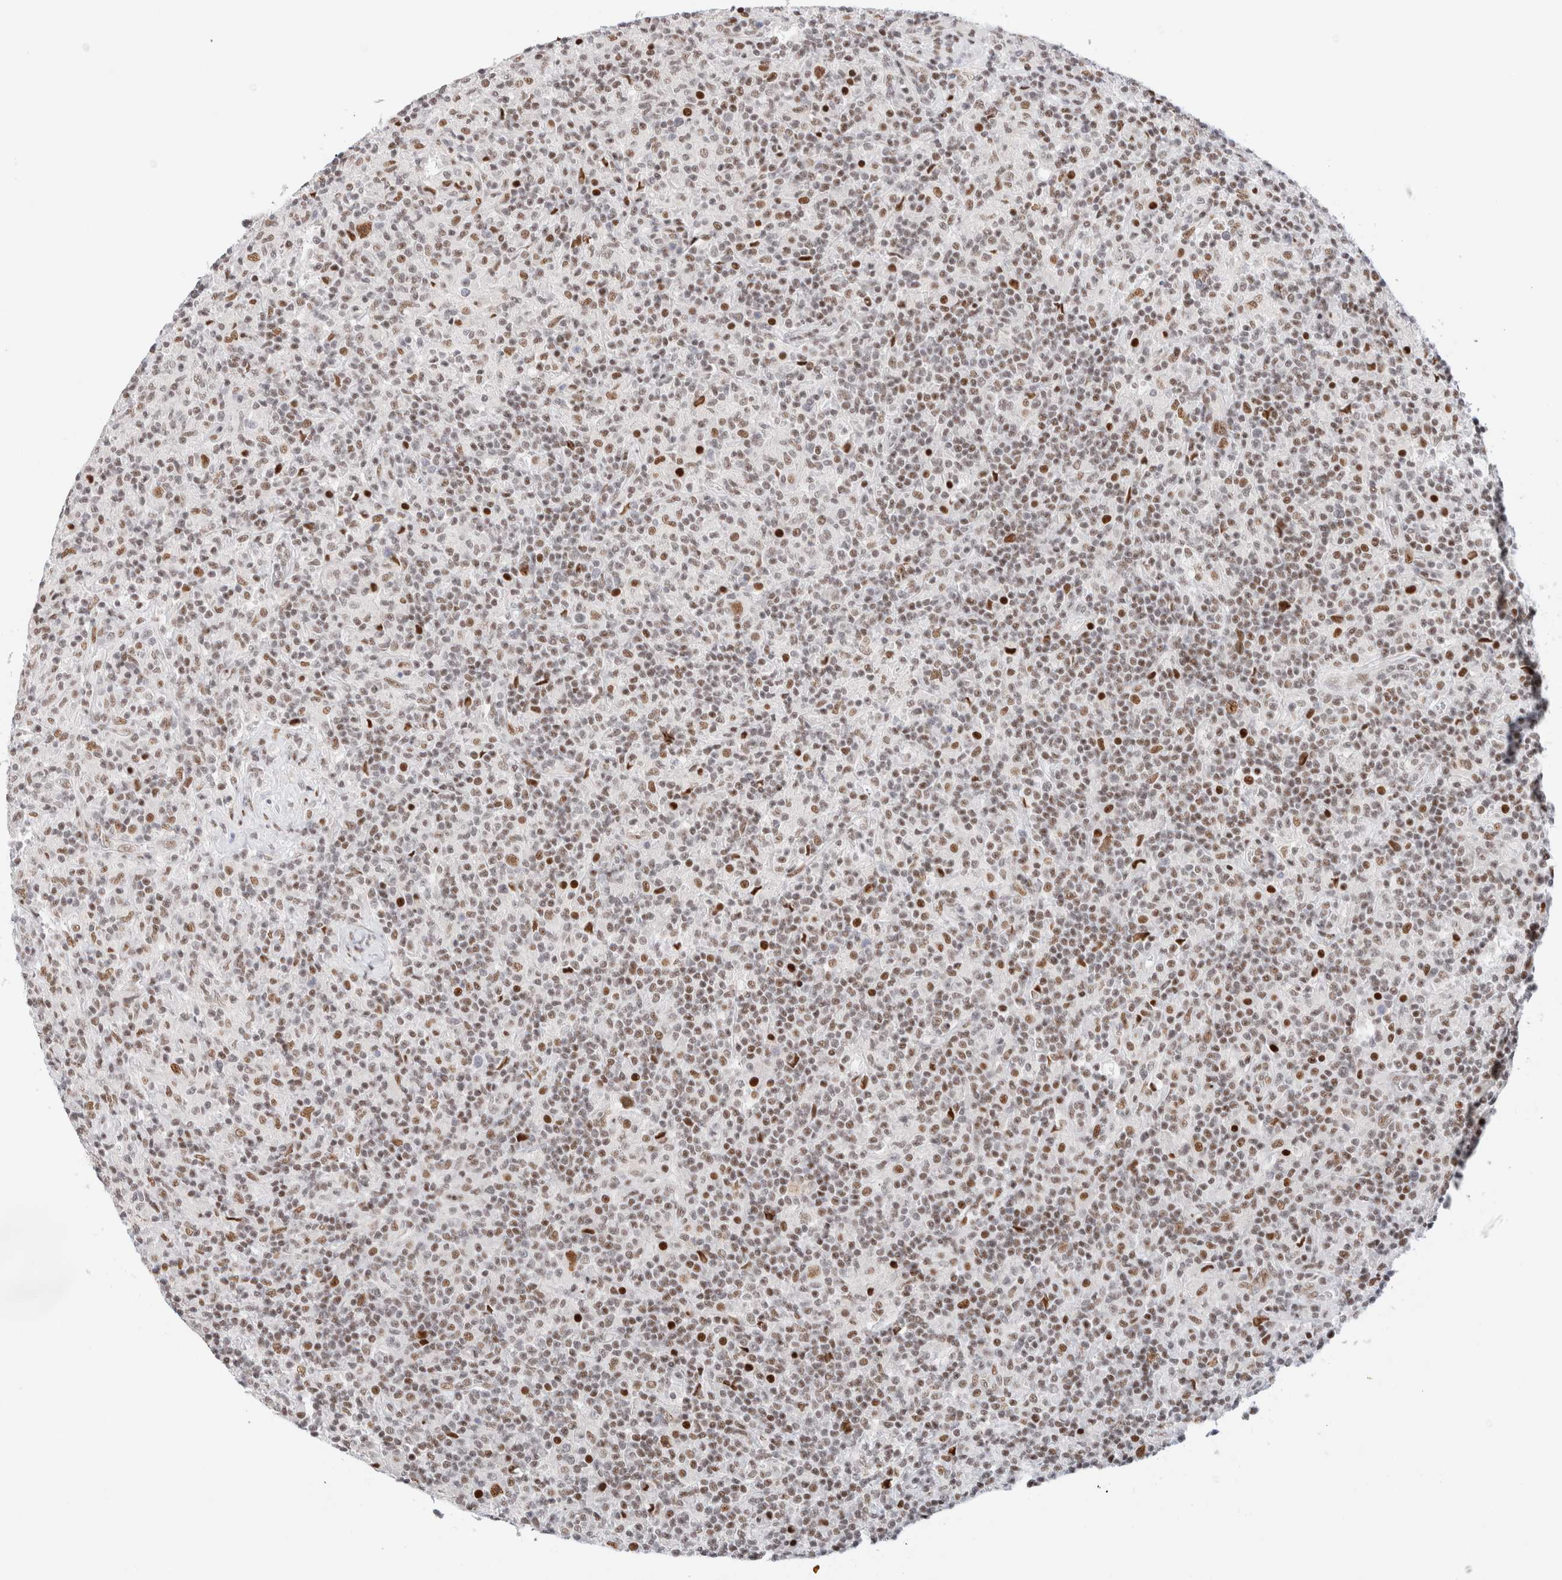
{"staining": {"intensity": "moderate", "quantity": ">75%", "location": "nuclear"}, "tissue": "lymphoma", "cell_type": "Tumor cells", "image_type": "cancer", "snomed": [{"axis": "morphology", "description": "Hodgkin's disease, NOS"}, {"axis": "topography", "description": "Lymph node"}], "caption": "DAB (3,3'-diaminobenzidine) immunohistochemical staining of human Hodgkin's disease shows moderate nuclear protein positivity in about >75% of tumor cells. (brown staining indicates protein expression, while blue staining denotes nuclei).", "gene": "ZNF282", "patient": {"sex": "male", "age": 70}}